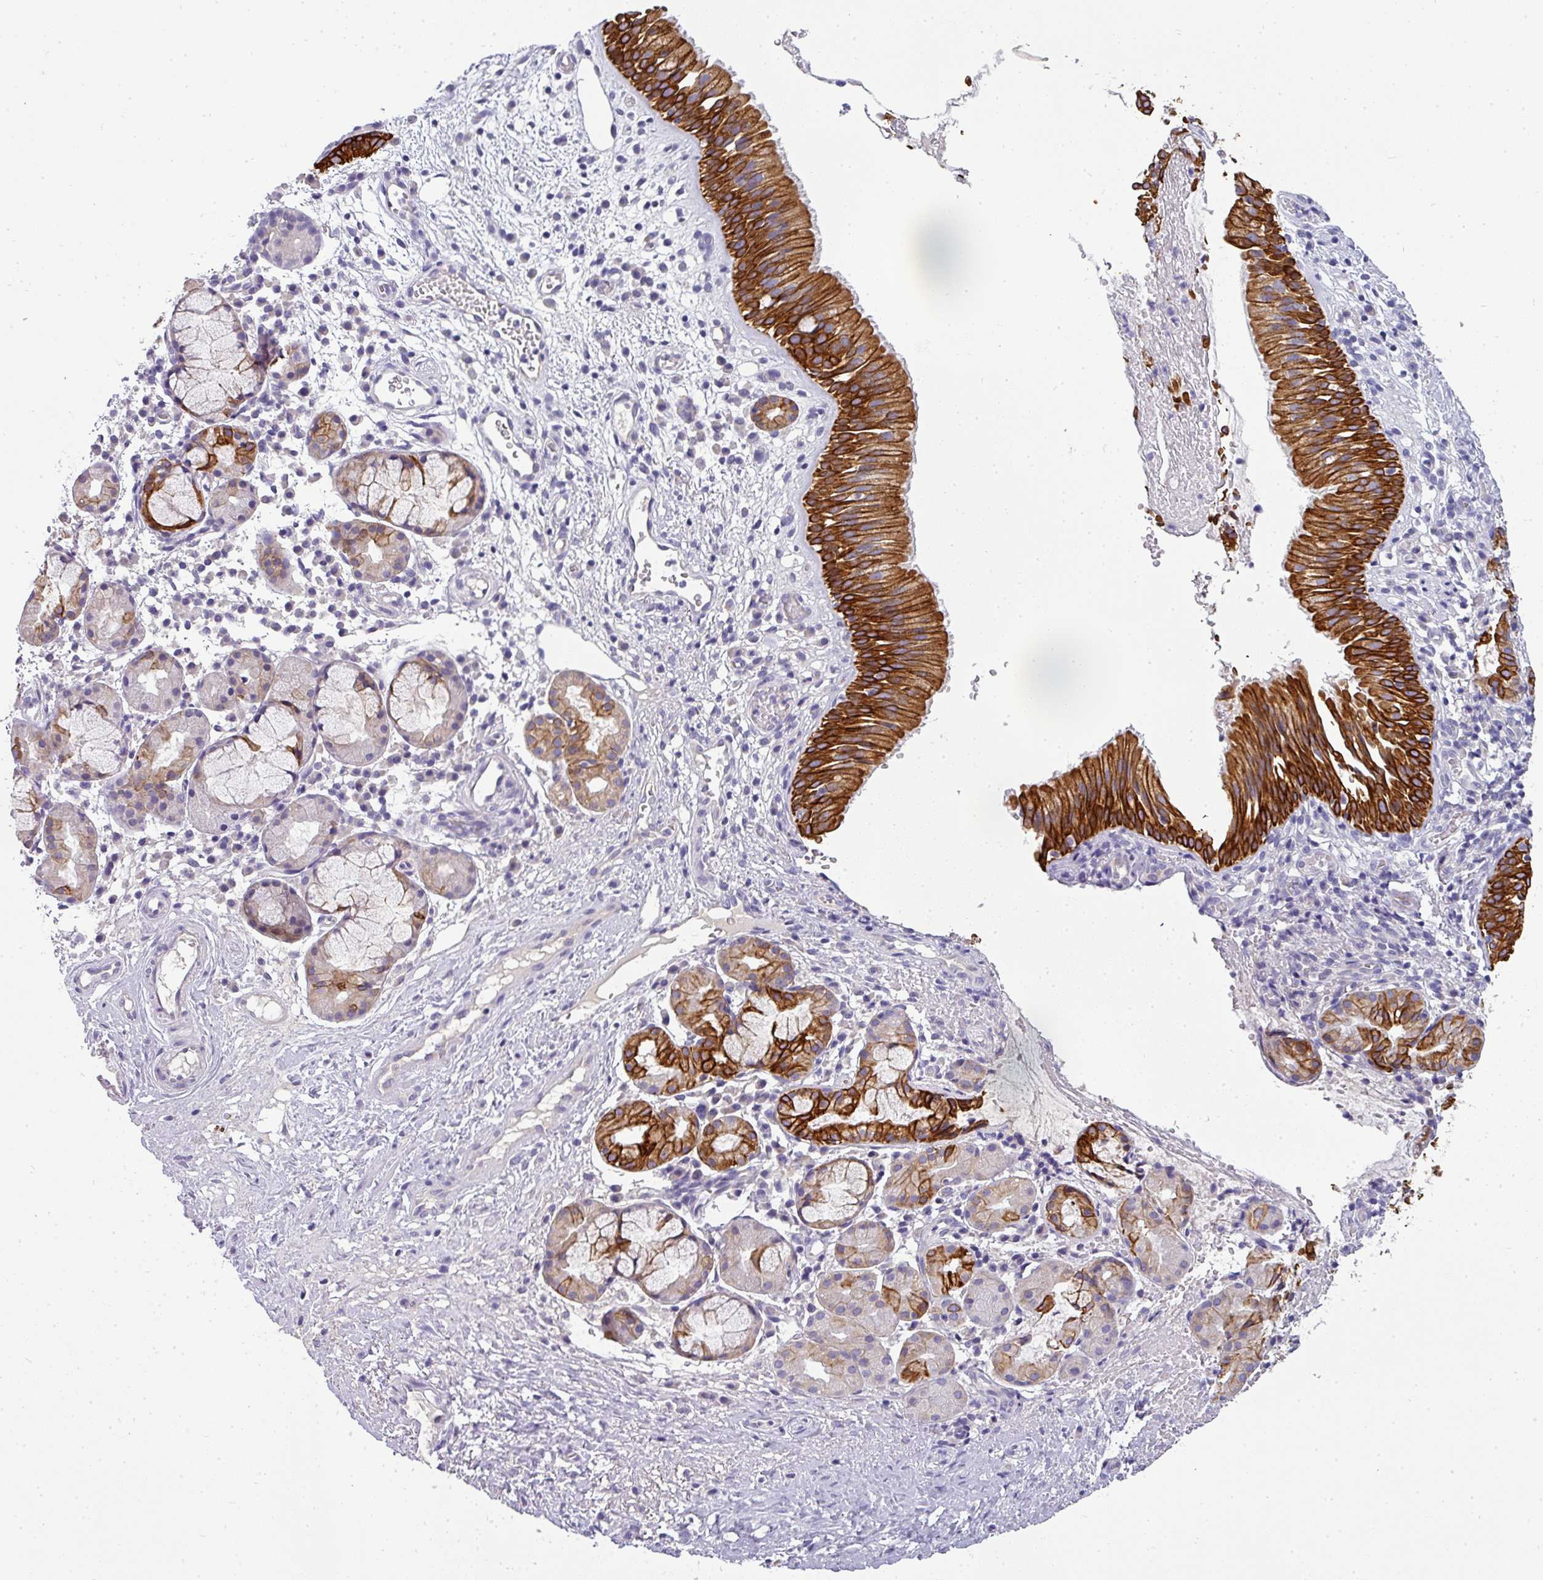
{"staining": {"intensity": "strong", "quantity": ">75%", "location": "cytoplasmic/membranous"}, "tissue": "nasopharynx", "cell_type": "Respiratory epithelial cells", "image_type": "normal", "snomed": [{"axis": "morphology", "description": "Normal tissue, NOS"}, {"axis": "topography", "description": "Nasopharynx"}], "caption": "Human nasopharynx stained for a protein (brown) demonstrates strong cytoplasmic/membranous positive staining in about >75% of respiratory epithelial cells.", "gene": "ASXL3", "patient": {"sex": "male", "age": 65}}